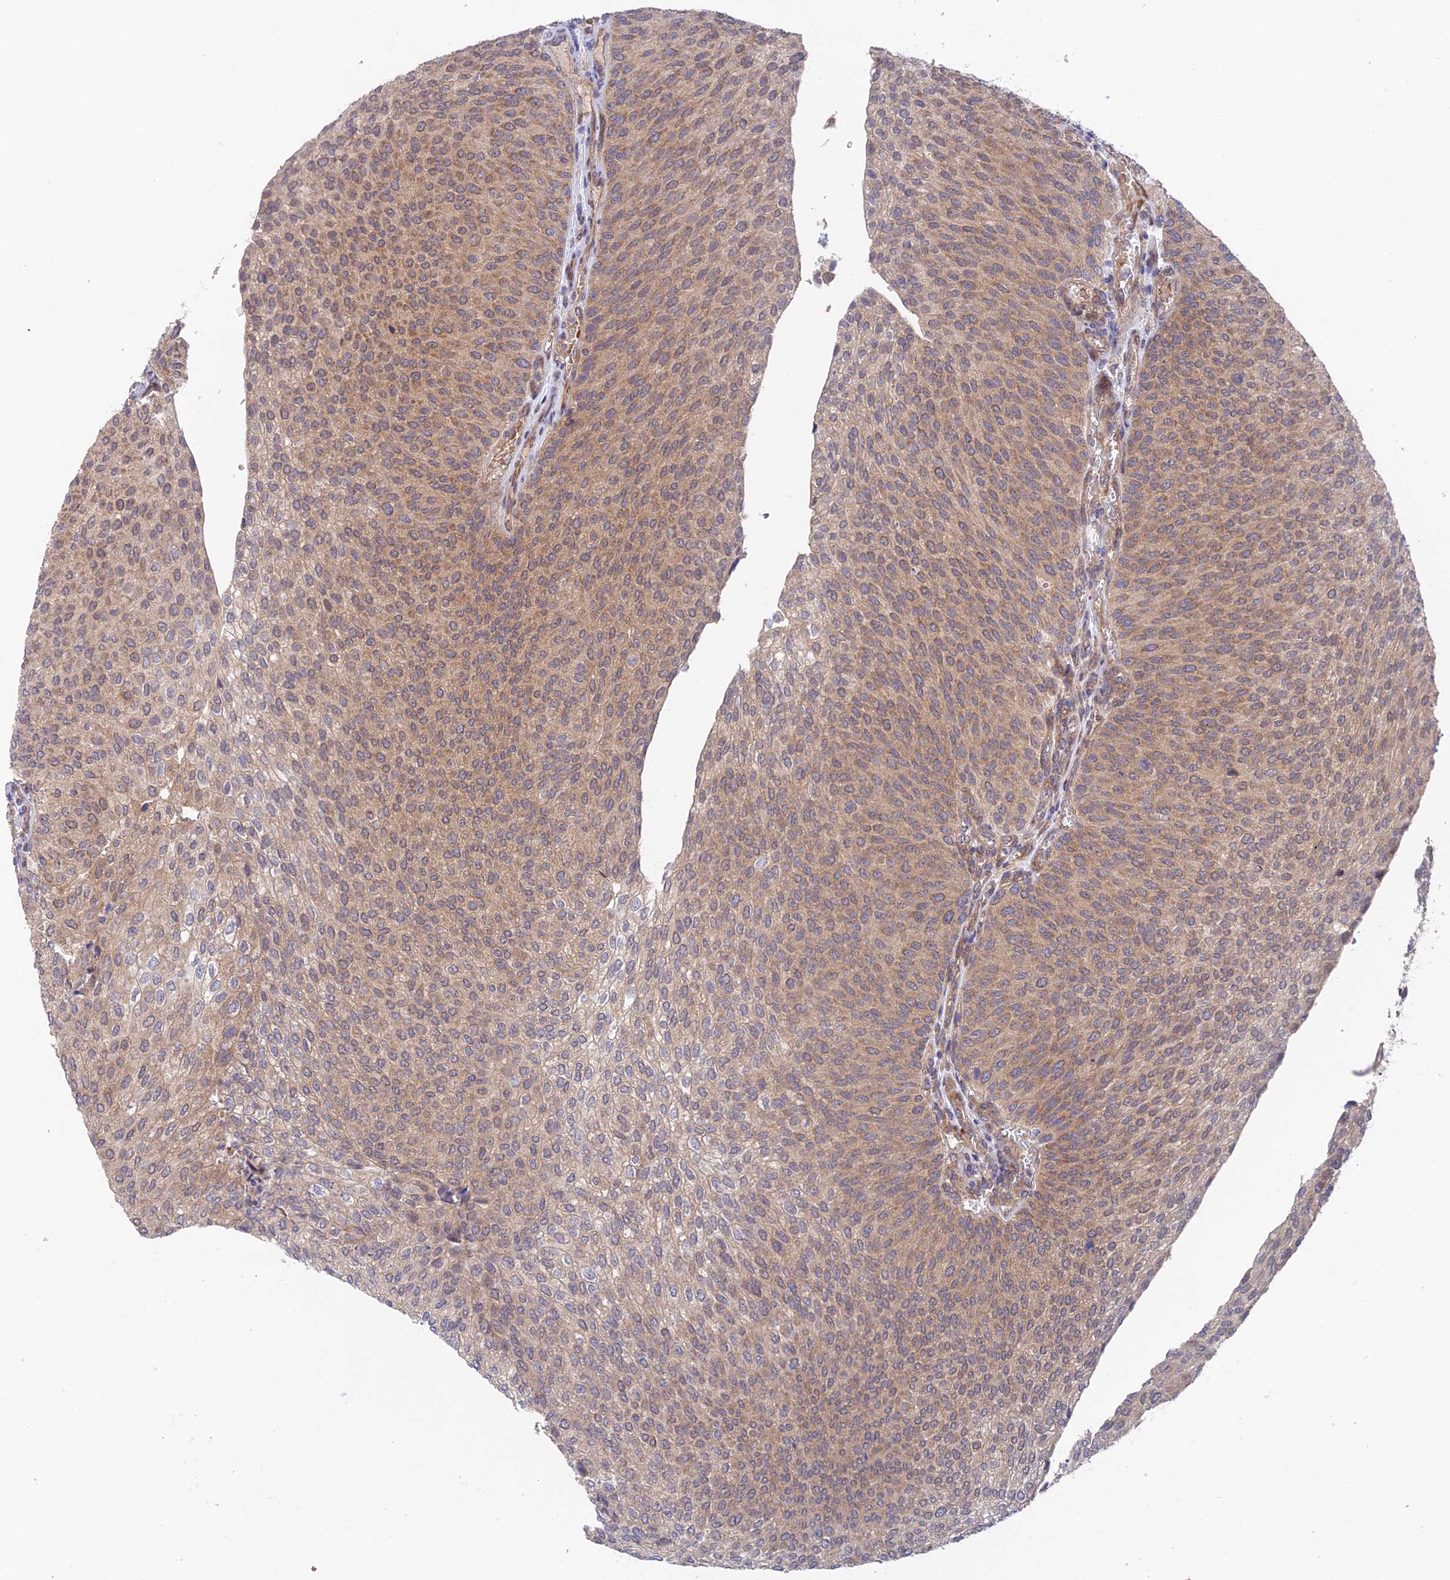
{"staining": {"intensity": "weak", "quantity": "25%-75%", "location": "cytoplasmic/membranous"}, "tissue": "urothelial cancer", "cell_type": "Tumor cells", "image_type": "cancer", "snomed": [{"axis": "morphology", "description": "Urothelial carcinoma, High grade"}, {"axis": "topography", "description": "Urinary bladder"}], "caption": "This is a micrograph of immunohistochemistry staining of high-grade urothelial carcinoma, which shows weak expression in the cytoplasmic/membranous of tumor cells.", "gene": "UROS", "patient": {"sex": "female", "age": 79}}